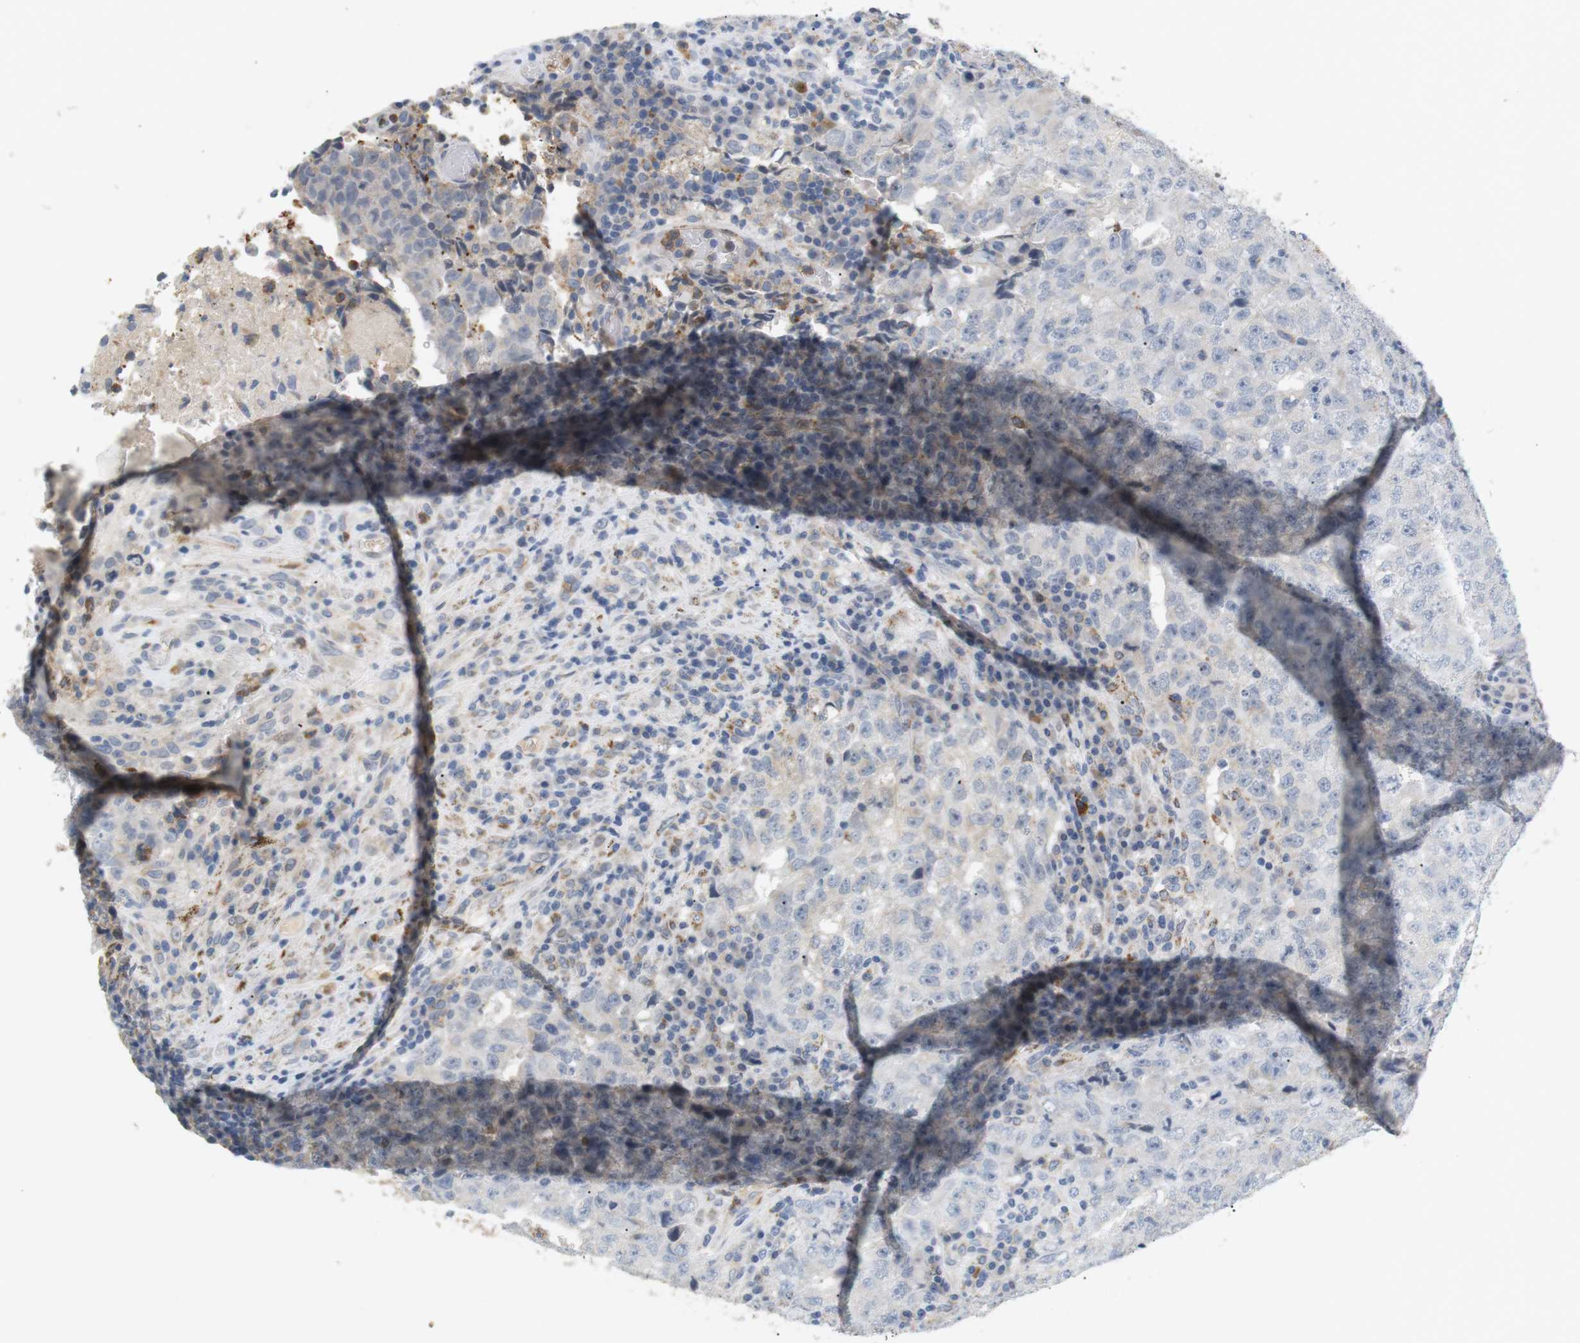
{"staining": {"intensity": "negative", "quantity": "none", "location": "none"}, "tissue": "testis cancer", "cell_type": "Tumor cells", "image_type": "cancer", "snomed": [{"axis": "morphology", "description": "Necrosis, NOS"}, {"axis": "morphology", "description": "Carcinoma, Embryonal, NOS"}, {"axis": "topography", "description": "Testis"}], "caption": "Testis cancer (embryonal carcinoma) was stained to show a protein in brown. There is no significant expression in tumor cells.", "gene": "CD300E", "patient": {"sex": "male", "age": 19}}